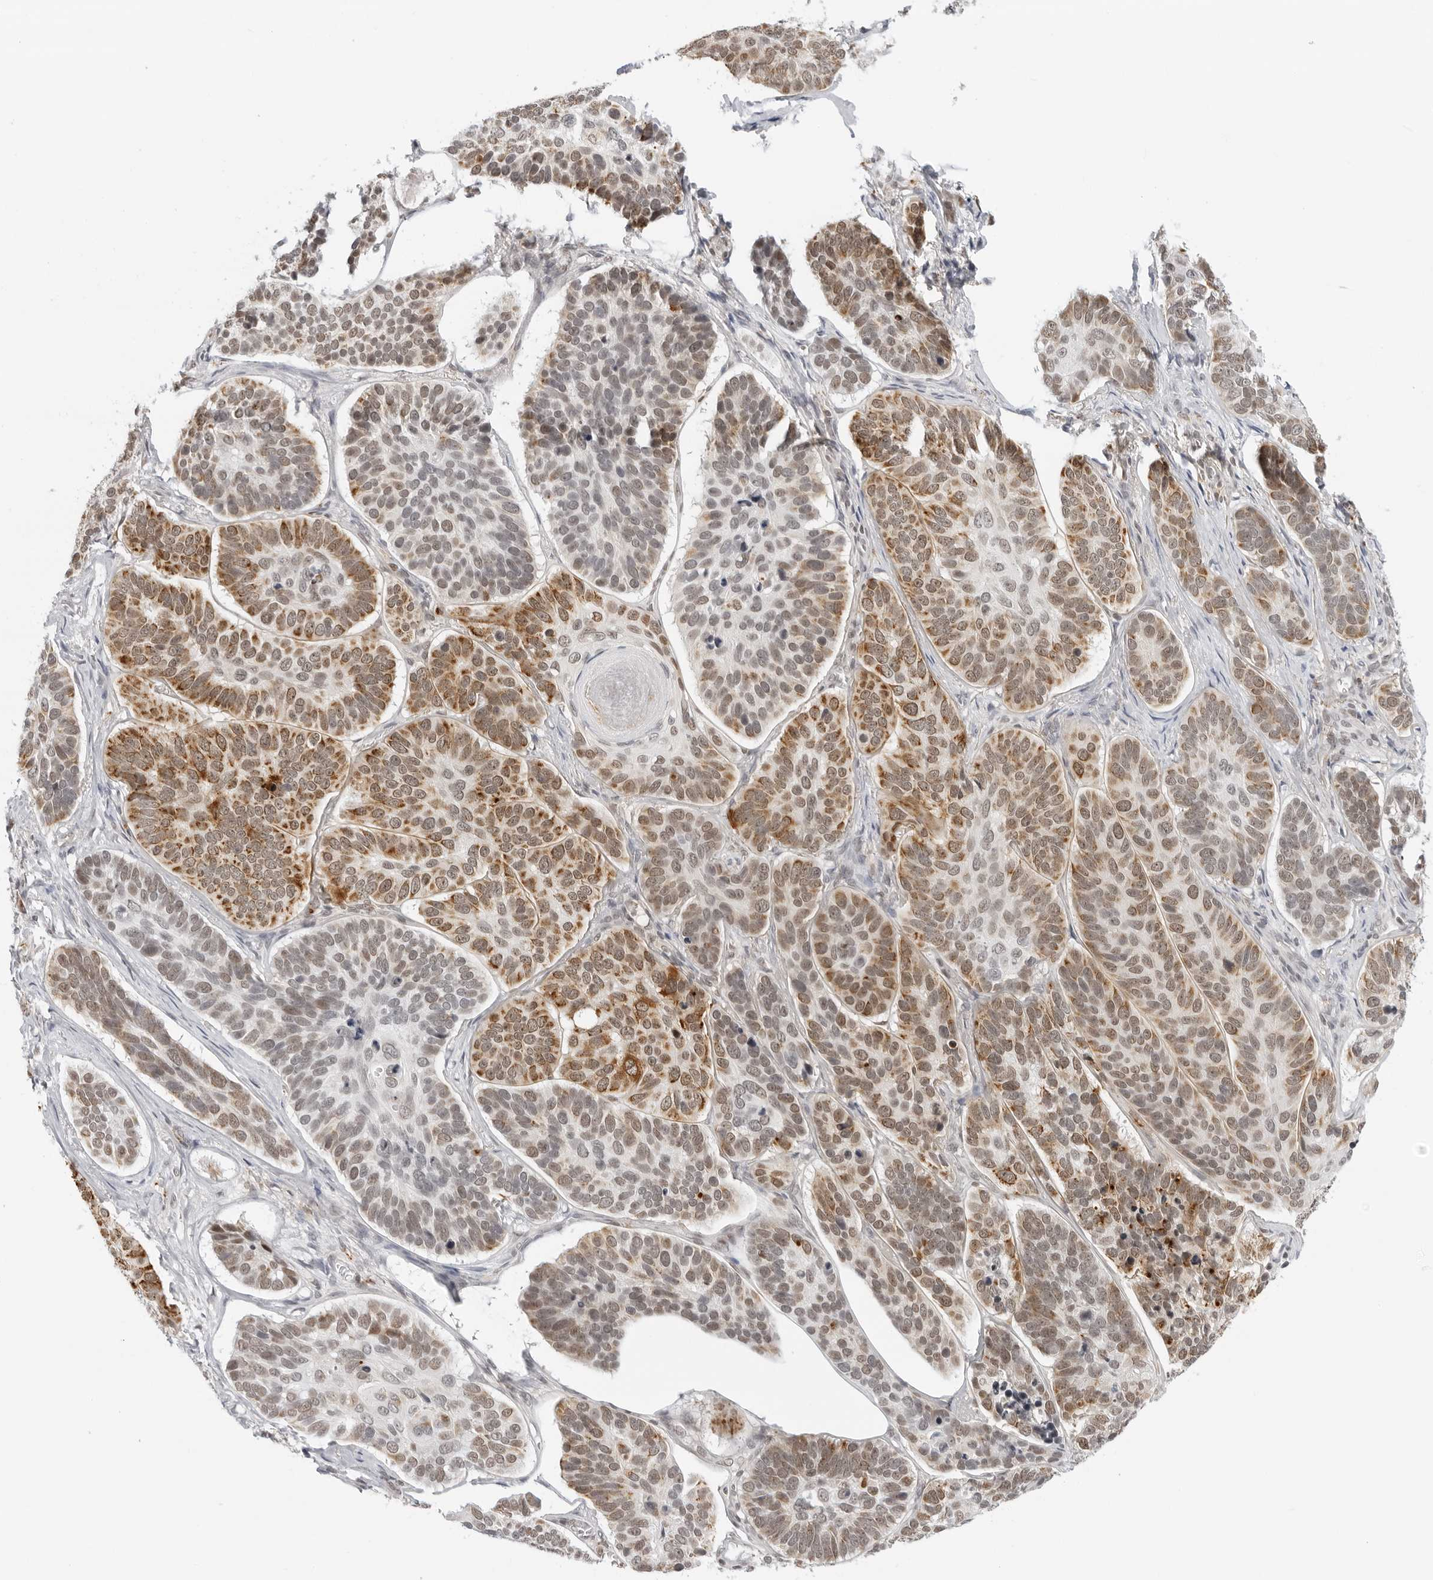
{"staining": {"intensity": "moderate", "quantity": ">75%", "location": "cytoplasmic/membranous,nuclear"}, "tissue": "skin cancer", "cell_type": "Tumor cells", "image_type": "cancer", "snomed": [{"axis": "morphology", "description": "Basal cell carcinoma"}, {"axis": "topography", "description": "Skin"}], "caption": "Skin cancer stained with DAB (3,3'-diaminobenzidine) immunohistochemistry shows medium levels of moderate cytoplasmic/membranous and nuclear positivity in about >75% of tumor cells.", "gene": "MSH6", "patient": {"sex": "male", "age": 62}}